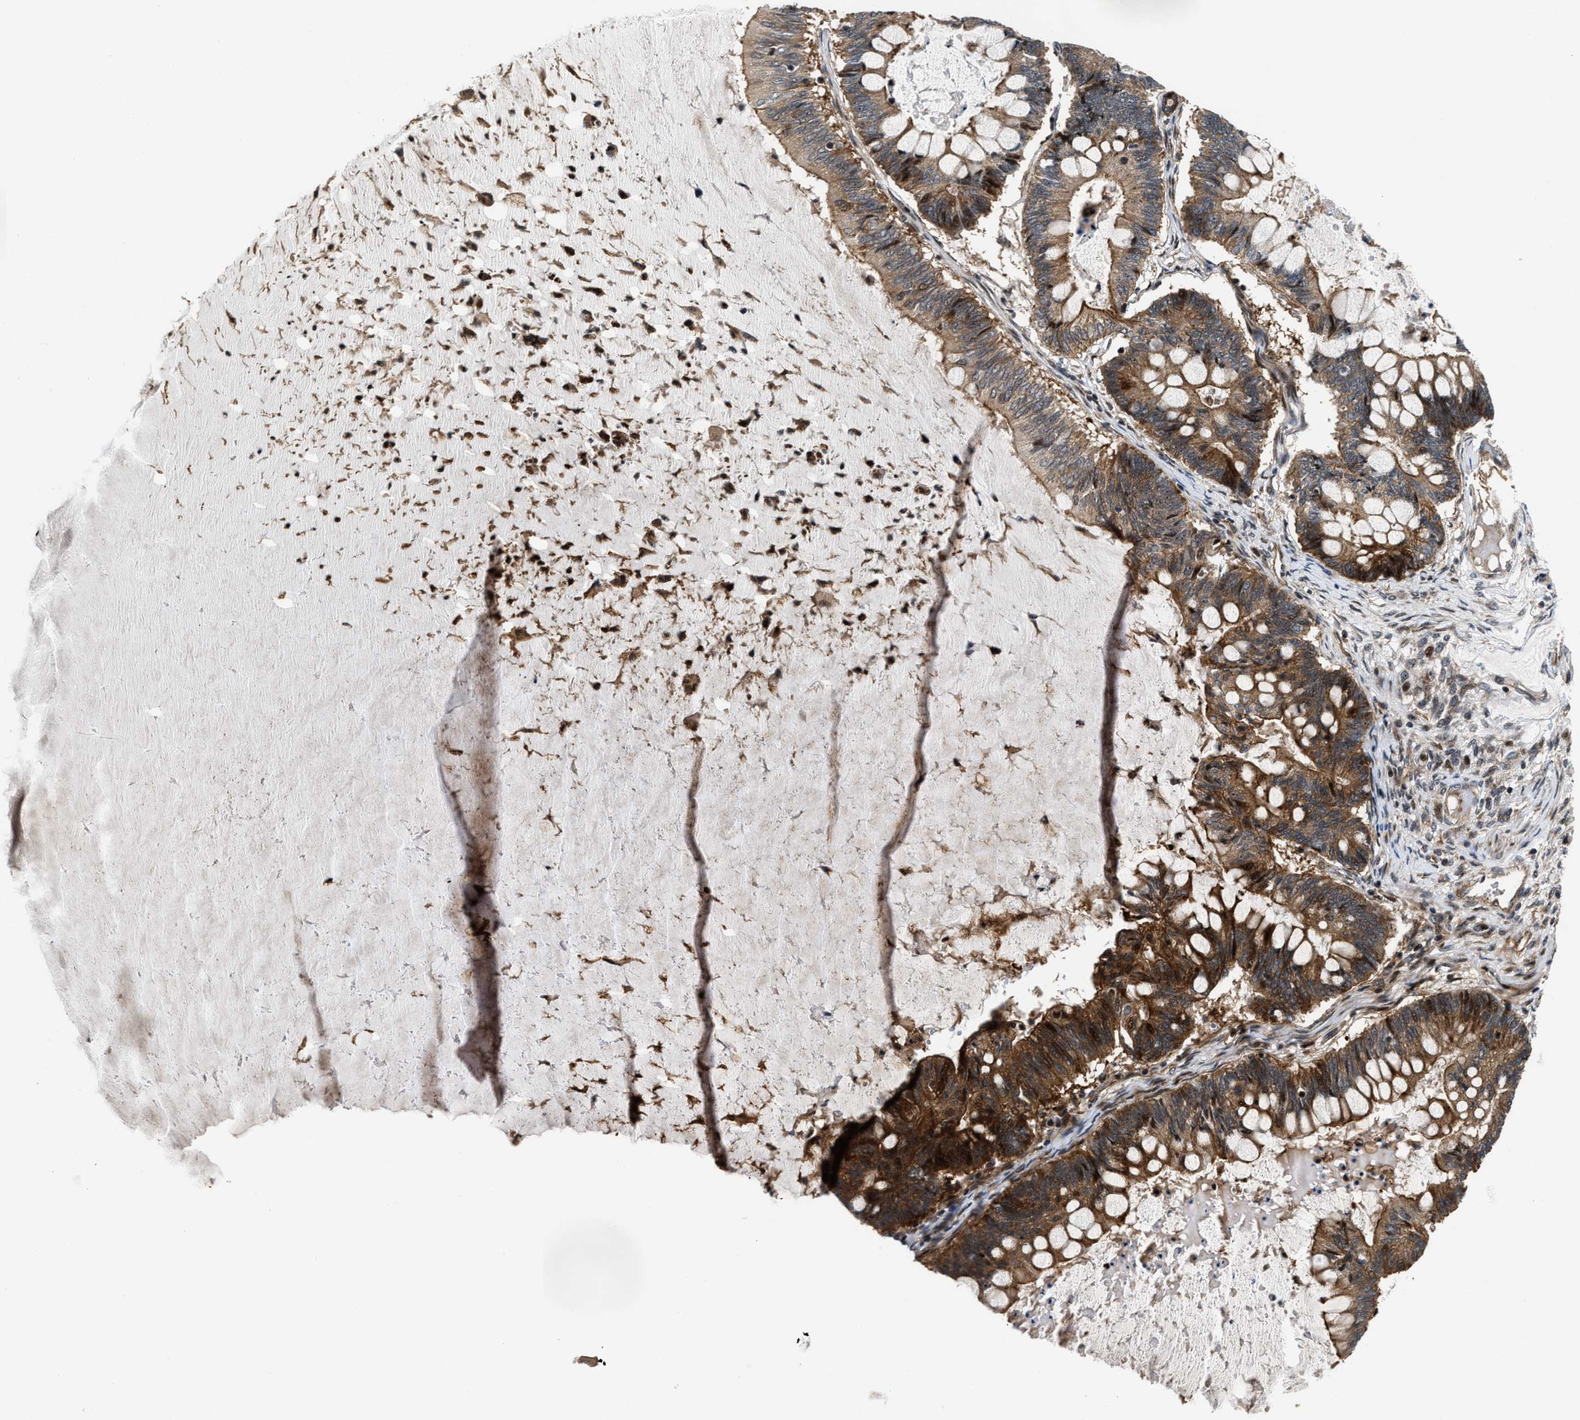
{"staining": {"intensity": "moderate", "quantity": ">75%", "location": "cytoplasmic/membranous"}, "tissue": "ovarian cancer", "cell_type": "Tumor cells", "image_type": "cancer", "snomed": [{"axis": "morphology", "description": "Cystadenocarcinoma, mucinous, NOS"}, {"axis": "topography", "description": "Ovary"}], "caption": "Protein expression by immunohistochemistry (IHC) shows moderate cytoplasmic/membranous staining in approximately >75% of tumor cells in mucinous cystadenocarcinoma (ovarian).", "gene": "ALDH3A2", "patient": {"sex": "female", "age": 61}}